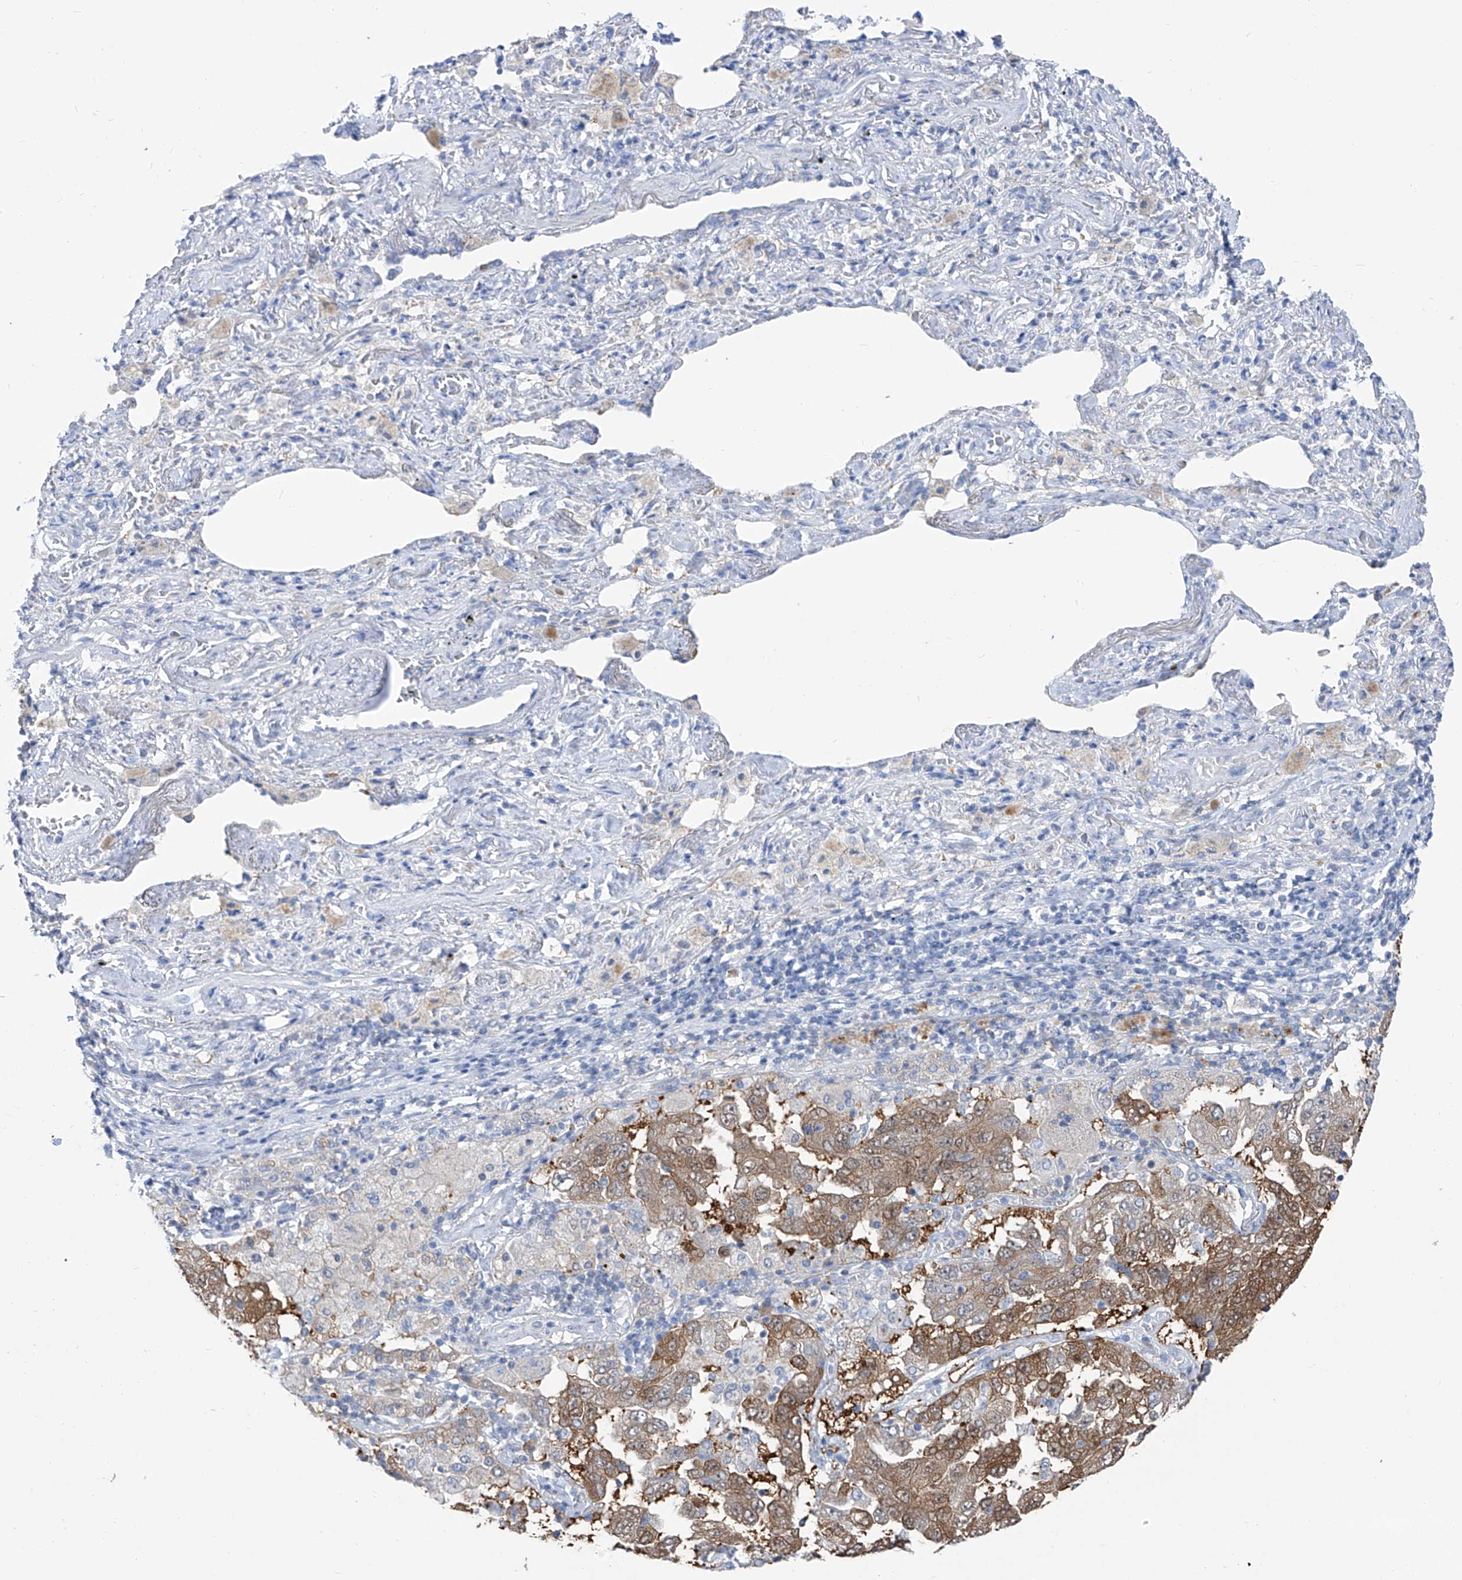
{"staining": {"intensity": "moderate", "quantity": ">75%", "location": "cytoplasmic/membranous"}, "tissue": "lung cancer", "cell_type": "Tumor cells", "image_type": "cancer", "snomed": [{"axis": "morphology", "description": "Adenocarcinoma, NOS"}, {"axis": "topography", "description": "Lung"}], "caption": "Immunohistochemistry (IHC) image of human lung cancer stained for a protein (brown), which shows medium levels of moderate cytoplasmic/membranous staining in approximately >75% of tumor cells.", "gene": "UFL1", "patient": {"sex": "female", "age": 51}}